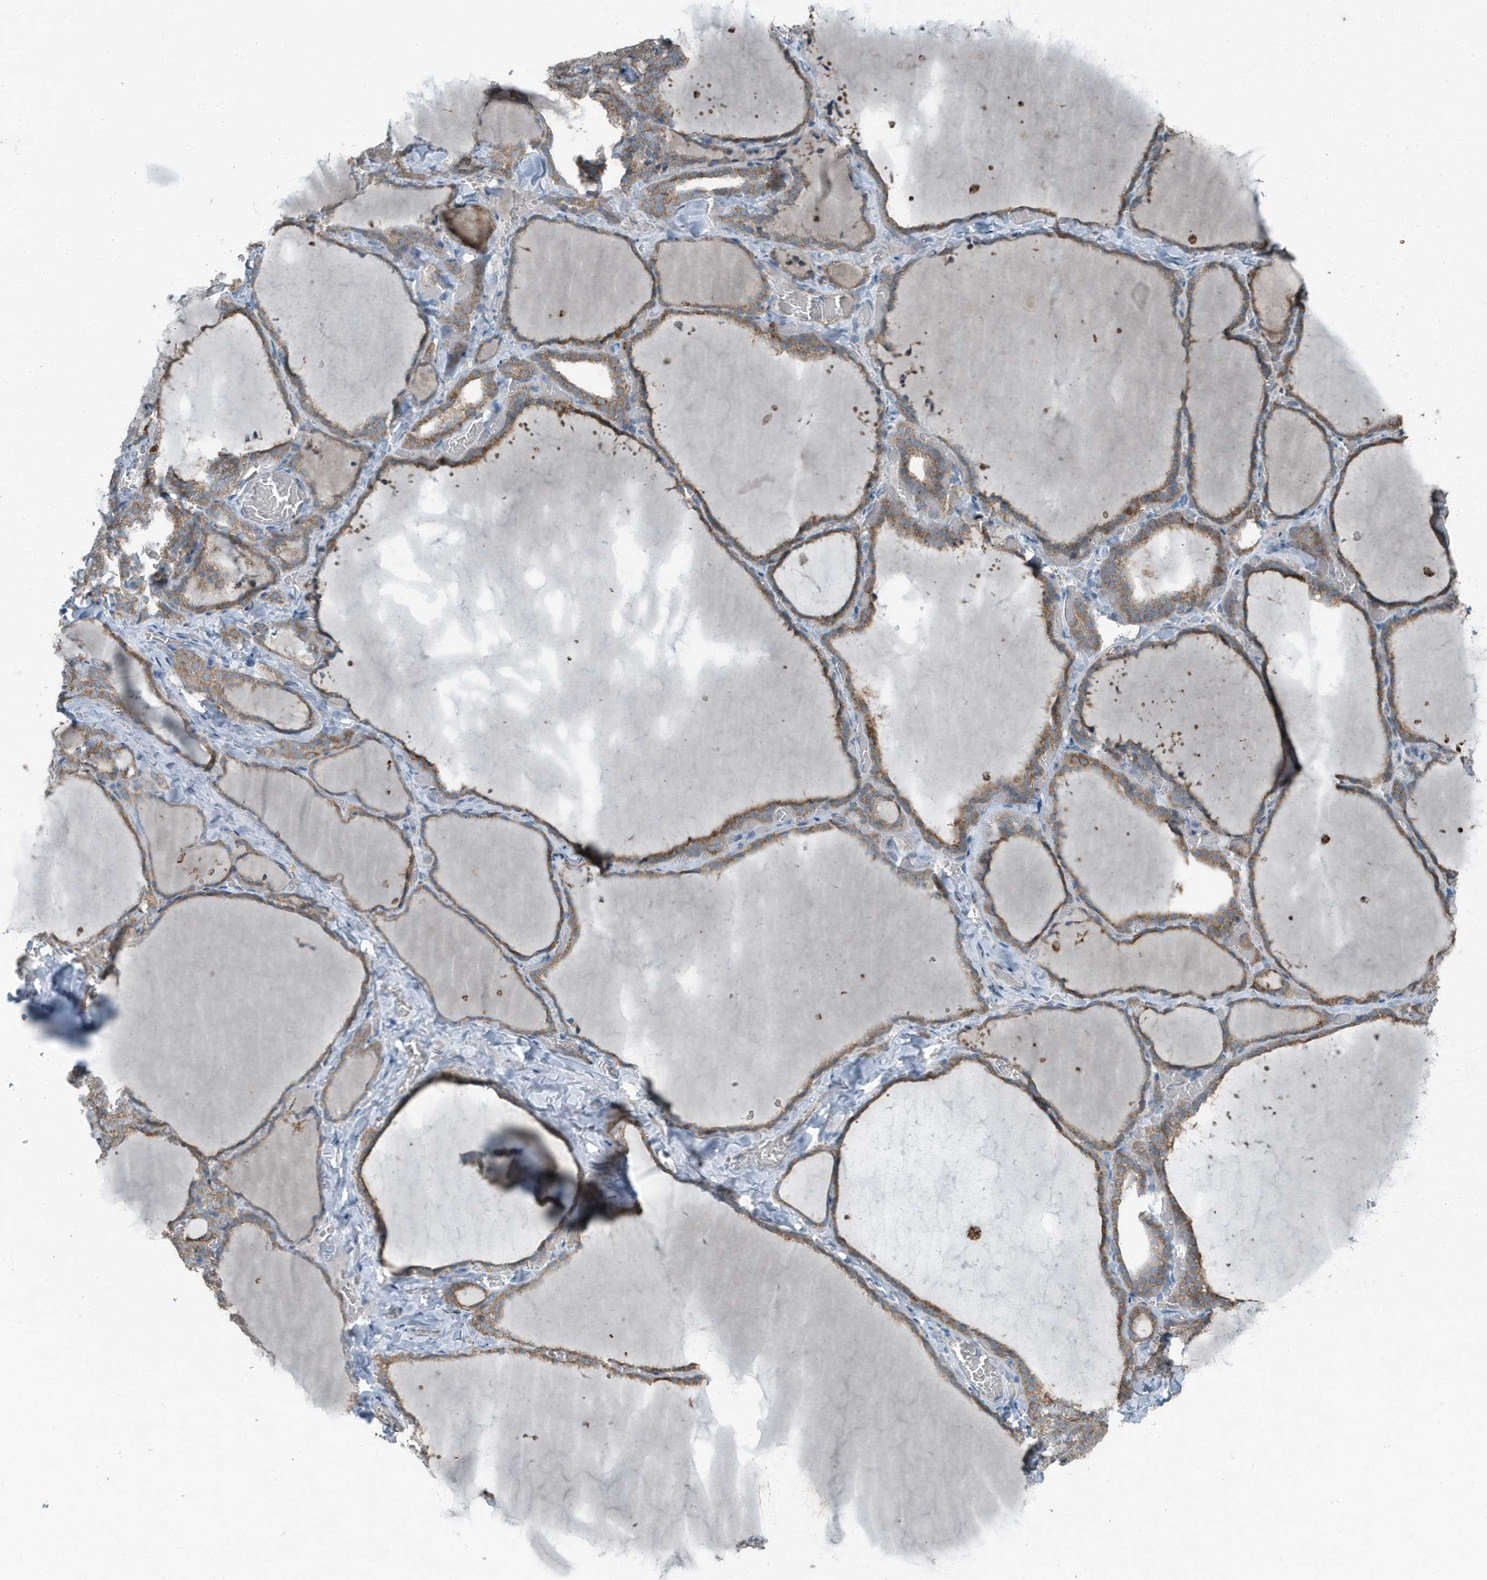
{"staining": {"intensity": "moderate", "quantity": ">75%", "location": "cytoplasmic/membranous"}, "tissue": "thyroid gland", "cell_type": "Glandular cells", "image_type": "normal", "snomed": [{"axis": "morphology", "description": "Normal tissue, NOS"}, {"axis": "topography", "description": "Thyroid gland"}], "caption": "Moderate cytoplasmic/membranous protein positivity is present in about >75% of glandular cells in thyroid gland. The protein of interest is stained brown, and the nuclei are stained in blue (DAB (3,3'-diaminobenzidine) IHC with brightfield microscopy, high magnification).", "gene": "MT", "patient": {"sex": "female", "age": 22}}